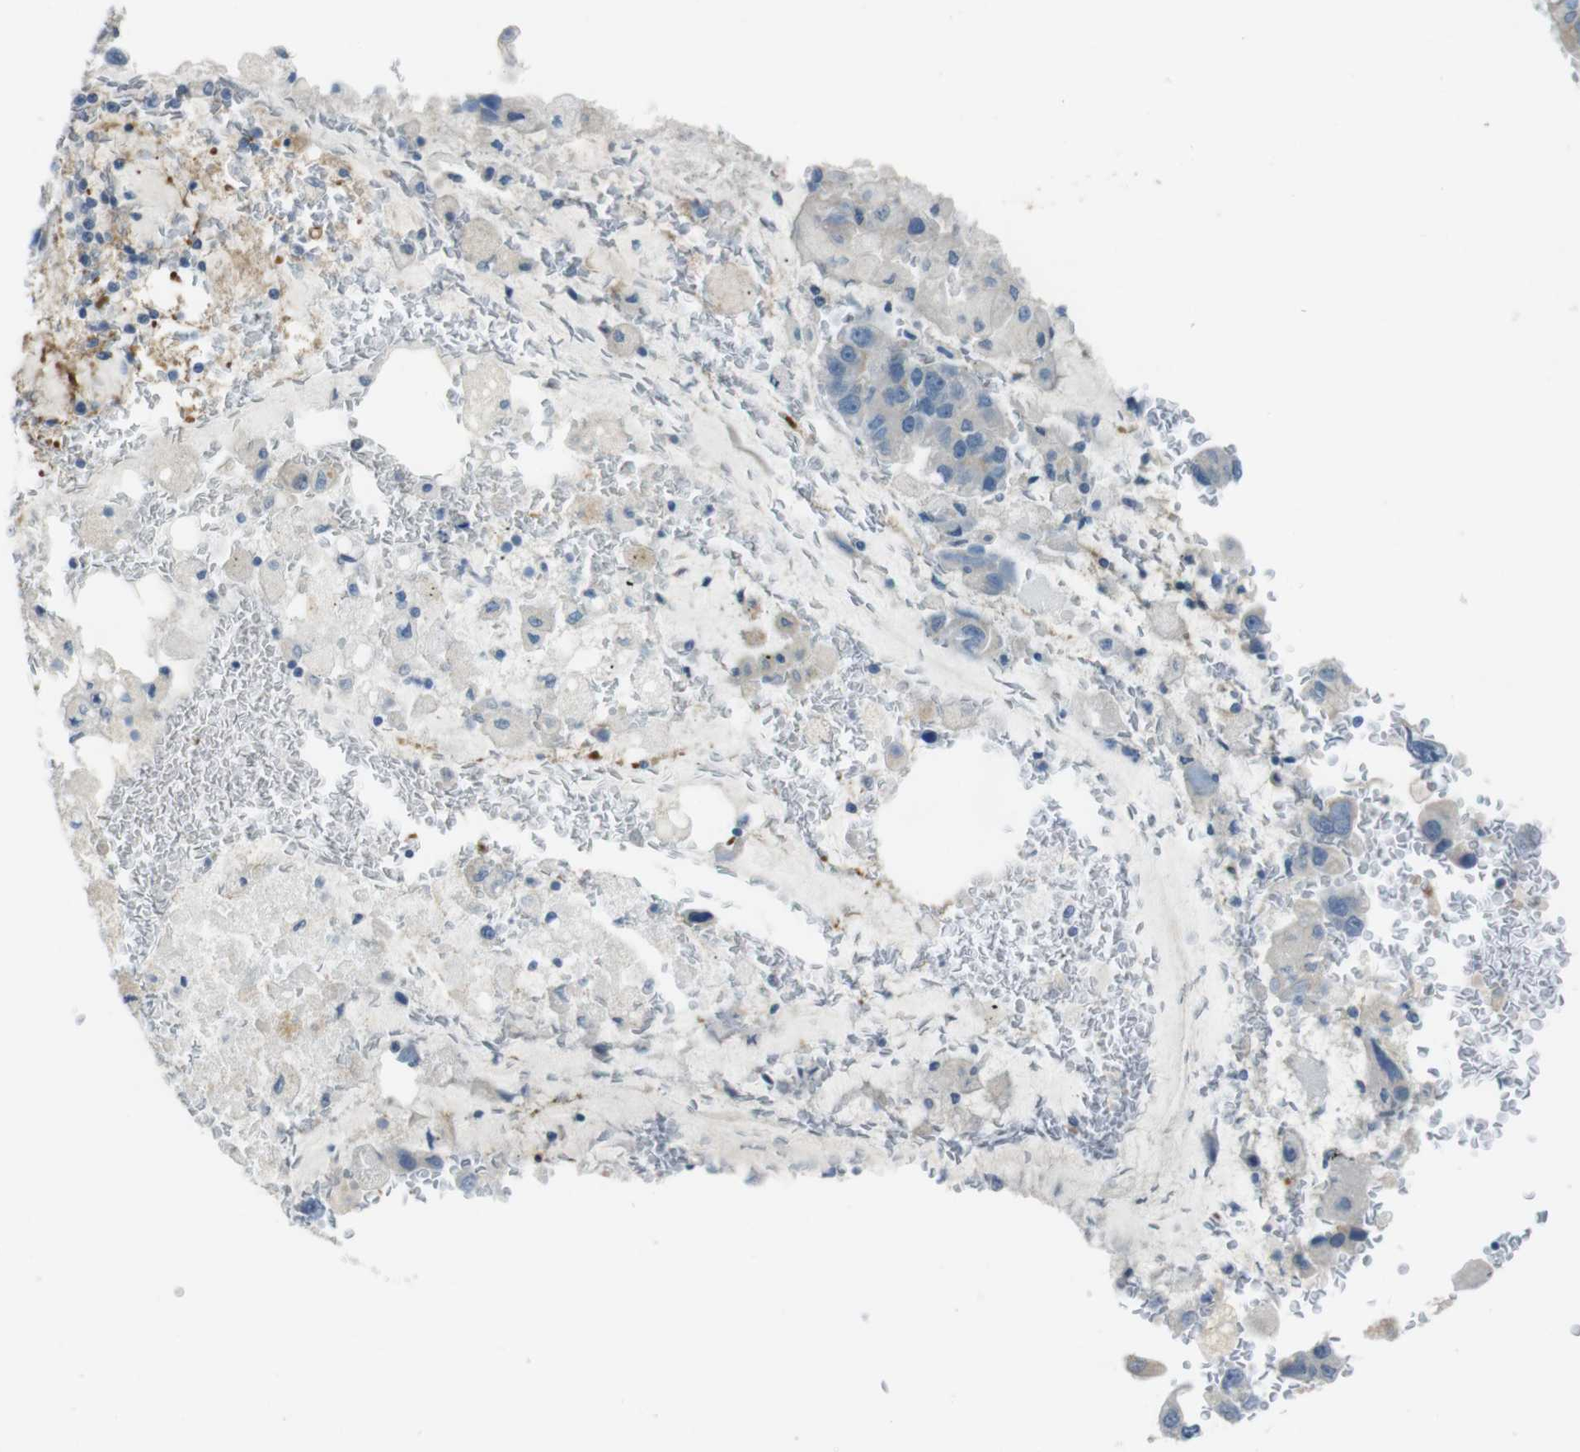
{"staining": {"intensity": "weak", "quantity": ">75%", "location": "cytoplasmic/membranous"}, "tissue": "bronchus", "cell_type": "Respiratory epithelial cells", "image_type": "normal", "snomed": [{"axis": "morphology", "description": "Normal tissue, NOS"}, {"axis": "morphology", "description": "Adenocarcinoma, NOS"}, {"axis": "morphology", "description": "Adenocarcinoma, metastatic, NOS"}, {"axis": "topography", "description": "Lymph node"}, {"axis": "topography", "description": "Bronchus"}, {"axis": "topography", "description": "Lung"}], "caption": "Normal bronchus was stained to show a protein in brown. There is low levels of weak cytoplasmic/membranous positivity in approximately >75% of respiratory epithelial cells.", "gene": "ENTPD7", "patient": {"sex": "female", "age": 54}}